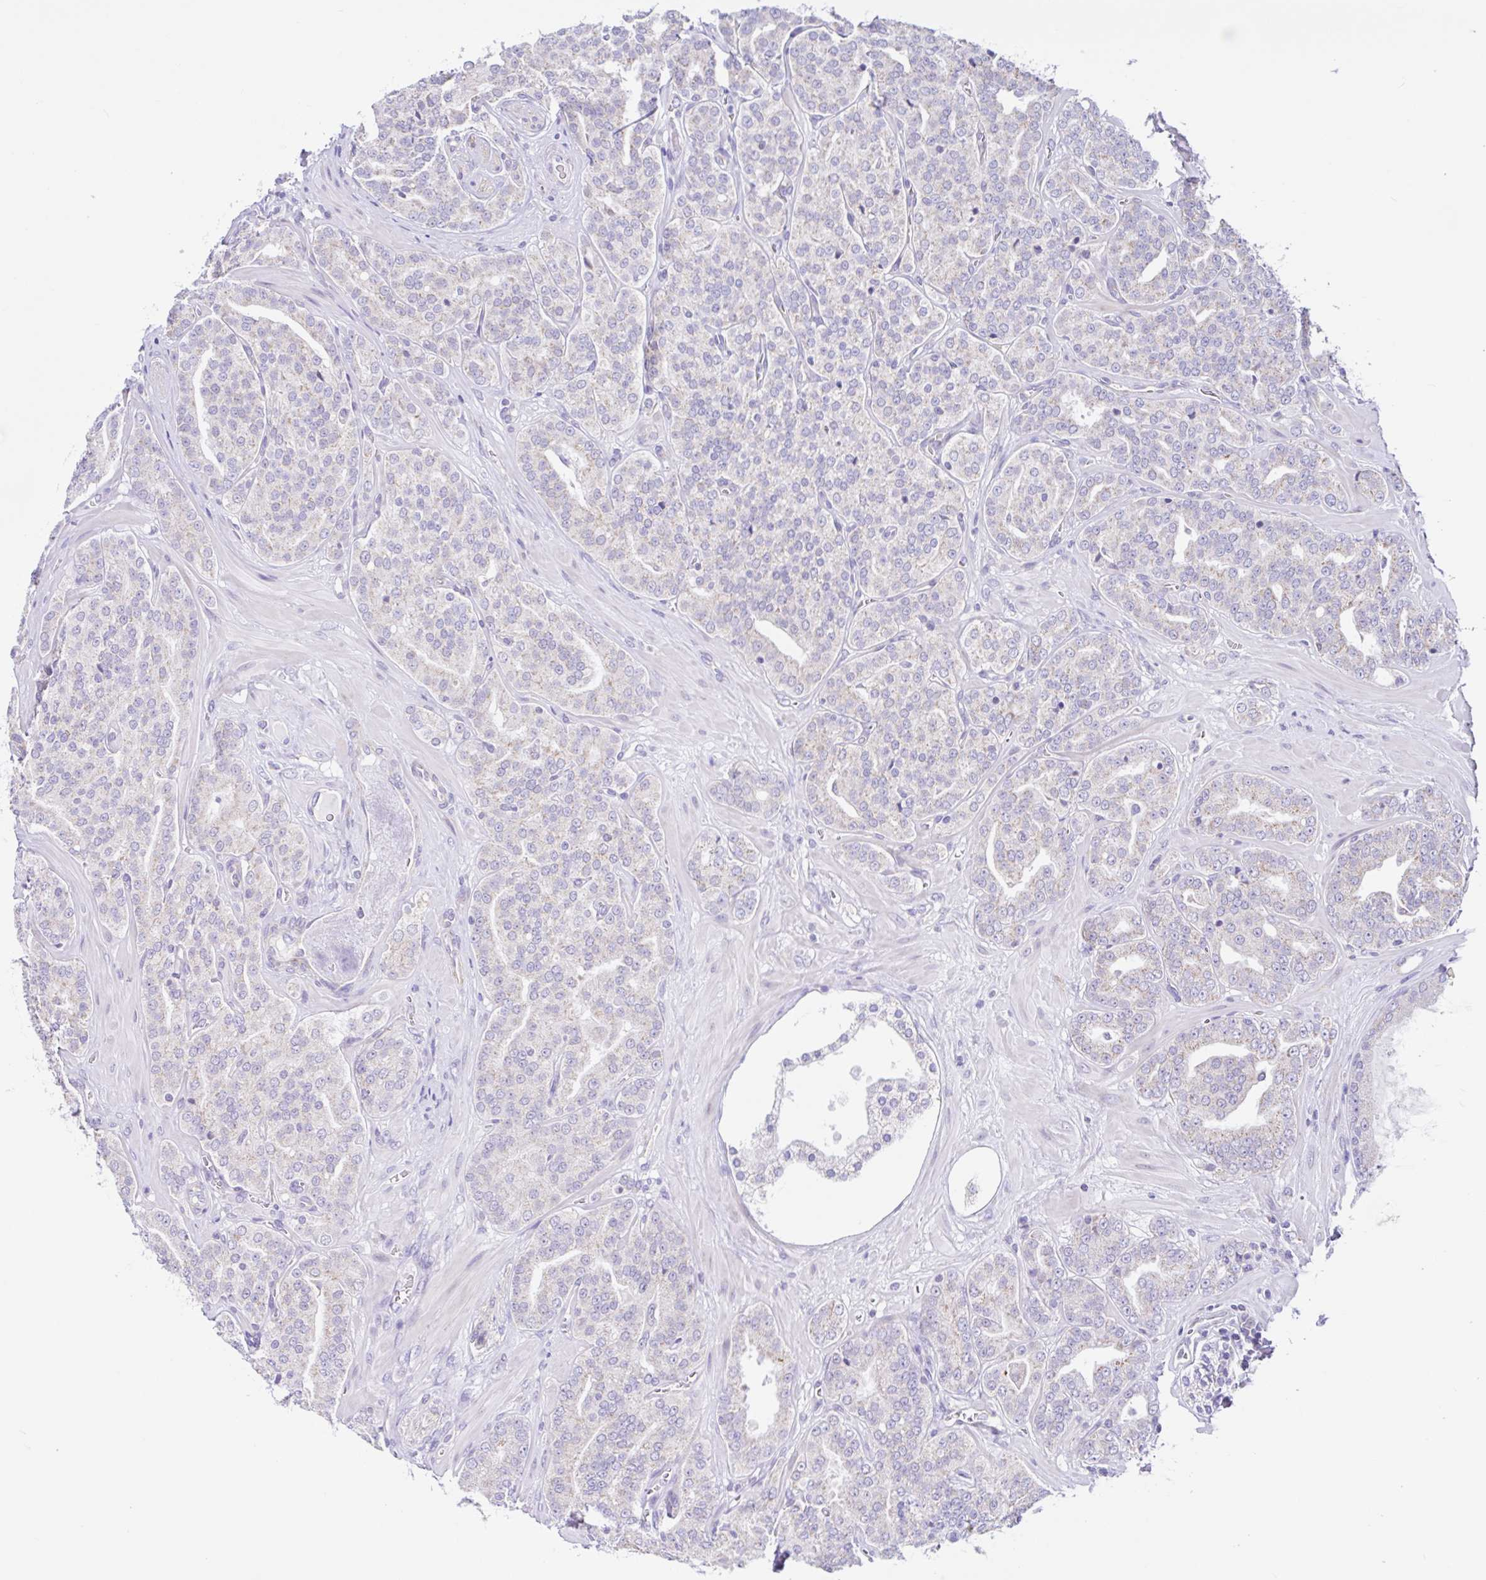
{"staining": {"intensity": "weak", "quantity": "25%-75%", "location": "cytoplasmic/membranous"}, "tissue": "prostate cancer", "cell_type": "Tumor cells", "image_type": "cancer", "snomed": [{"axis": "morphology", "description": "Adenocarcinoma, High grade"}, {"axis": "topography", "description": "Prostate"}], "caption": "Protein analysis of prostate adenocarcinoma (high-grade) tissue reveals weak cytoplasmic/membranous staining in approximately 25%-75% of tumor cells.", "gene": "NDUFS2", "patient": {"sex": "male", "age": 66}}